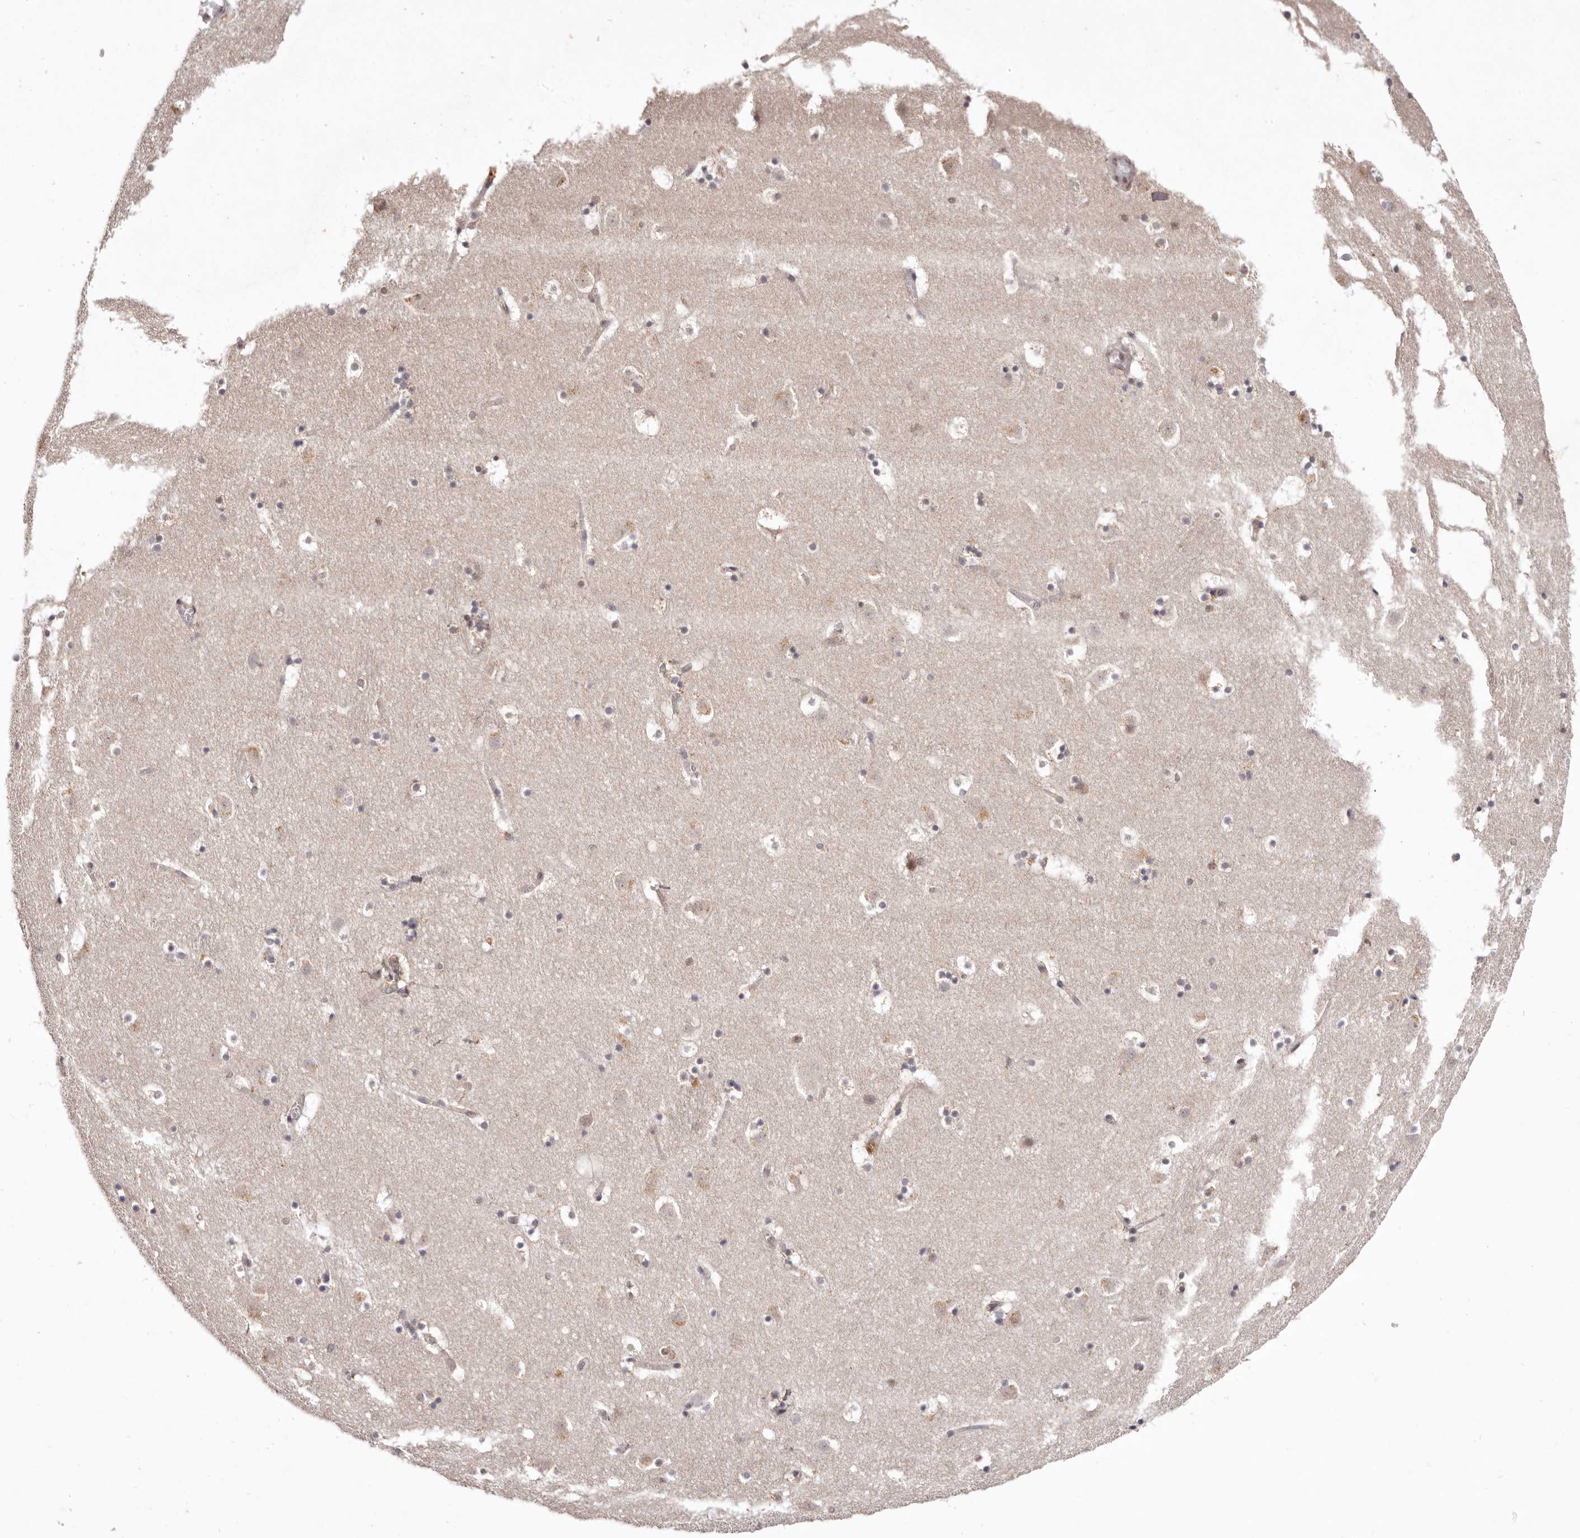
{"staining": {"intensity": "moderate", "quantity": "<25%", "location": "cytoplasmic/membranous"}, "tissue": "caudate", "cell_type": "Glial cells", "image_type": "normal", "snomed": [{"axis": "morphology", "description": "Normal tissue, NOS"}, {"axis": "topography", "description": "Lateral ventricle wall"}], "caption": "Immunohistochemical staining of unremarkable caudate displays <25% levels of moderate cytoplasmic/membranous protein positivity in about <25% of glial cells.", "gene": "NOTCH1", "patient": {"sex": "male", "age": 45}}